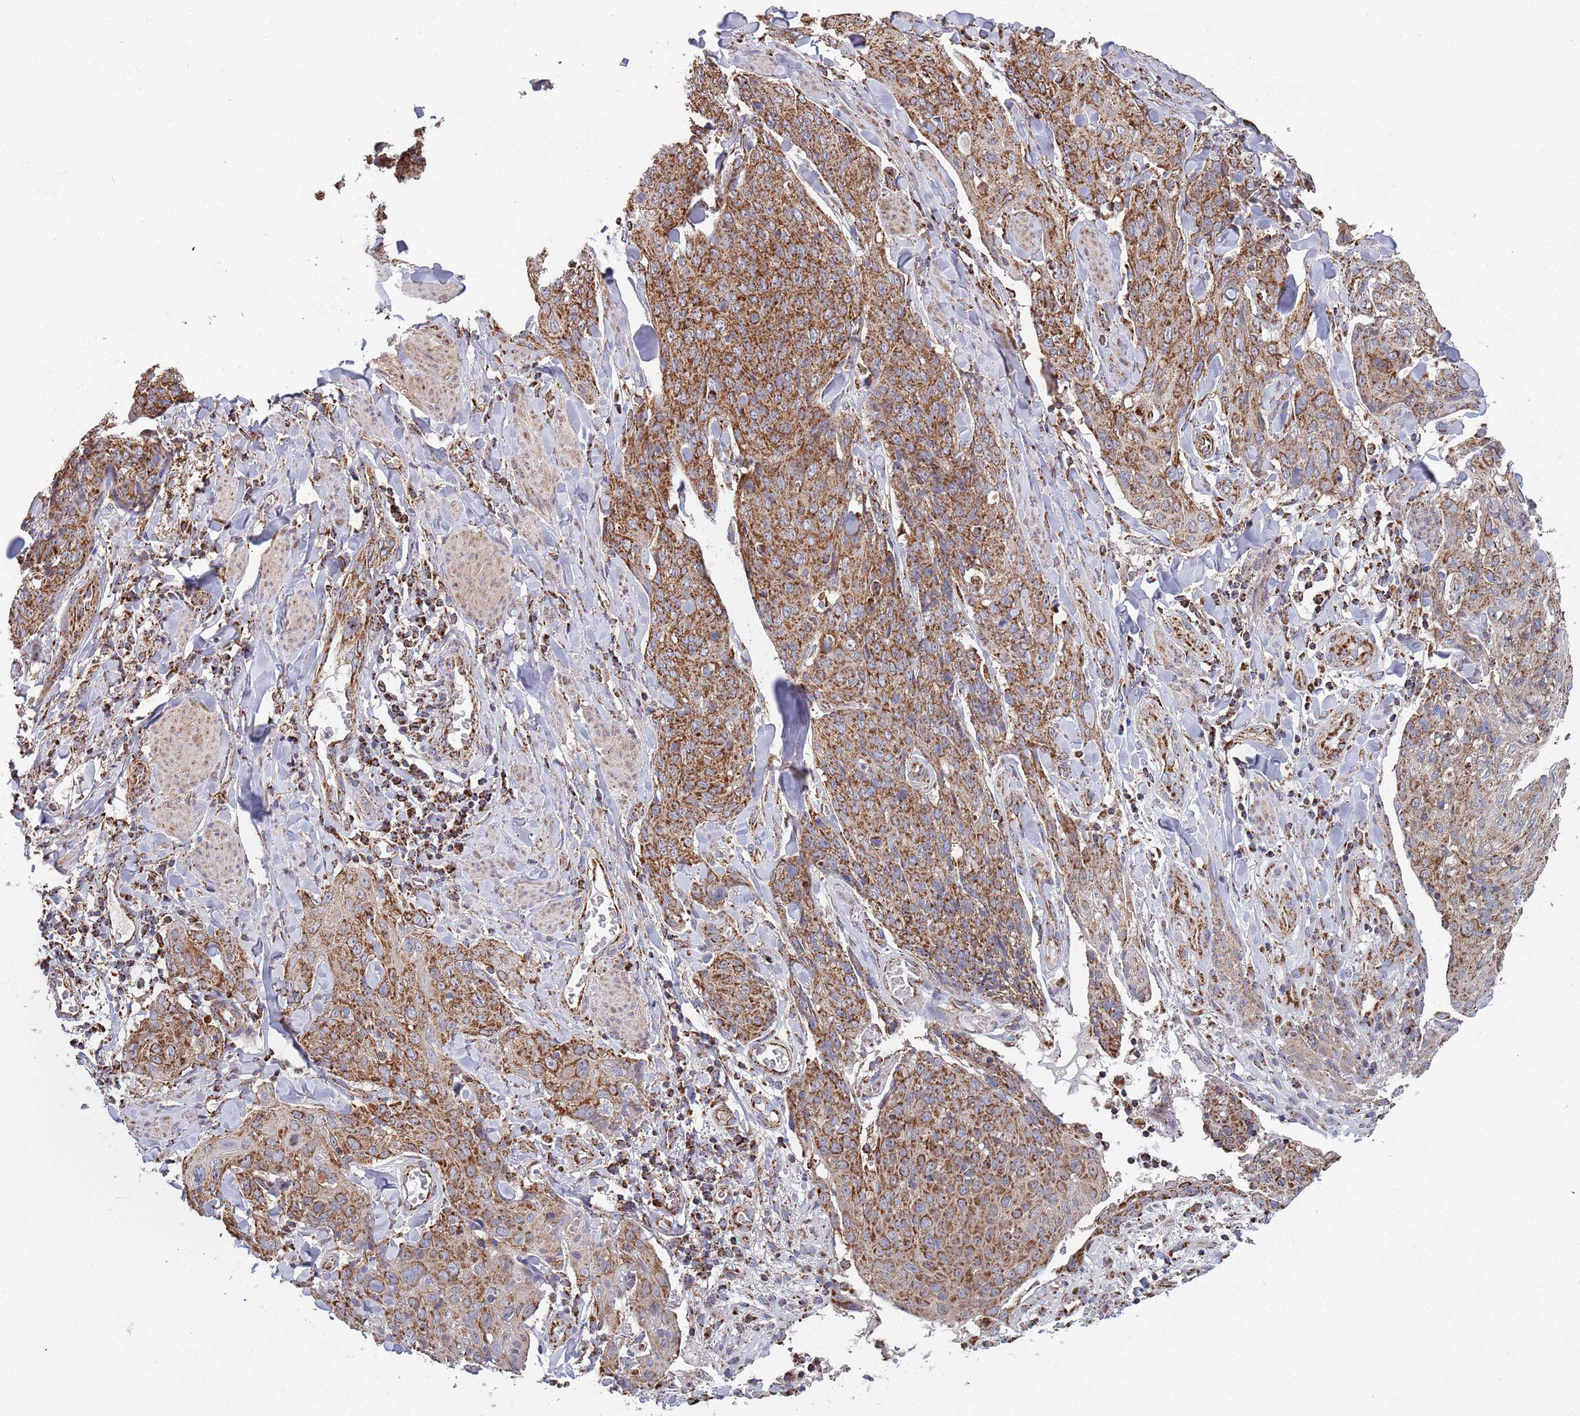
{"staining": {"intensity": "strong", "quantity": ">75%", "location": "cytoplasmic/membranous"}, "tissue": "skin cancer", "cell_type": "Tumor cells", "image_type": "cancer", "snomed": [{"axis": "morphology", "description": "Squamous cell carcinoma, NOS"}, {"axis": "topography", "description": "Skin"}, {"axis": "topography", "description": "Vulva"}], "caption": "About >75% of tumor cells in human skin cancer exhibit strong cytoplasmic/membranous protein staining as visualized by brown immunohistochemical staining.", "gene": "VPS16", "patient": {"sex": "female", "age": 85}}